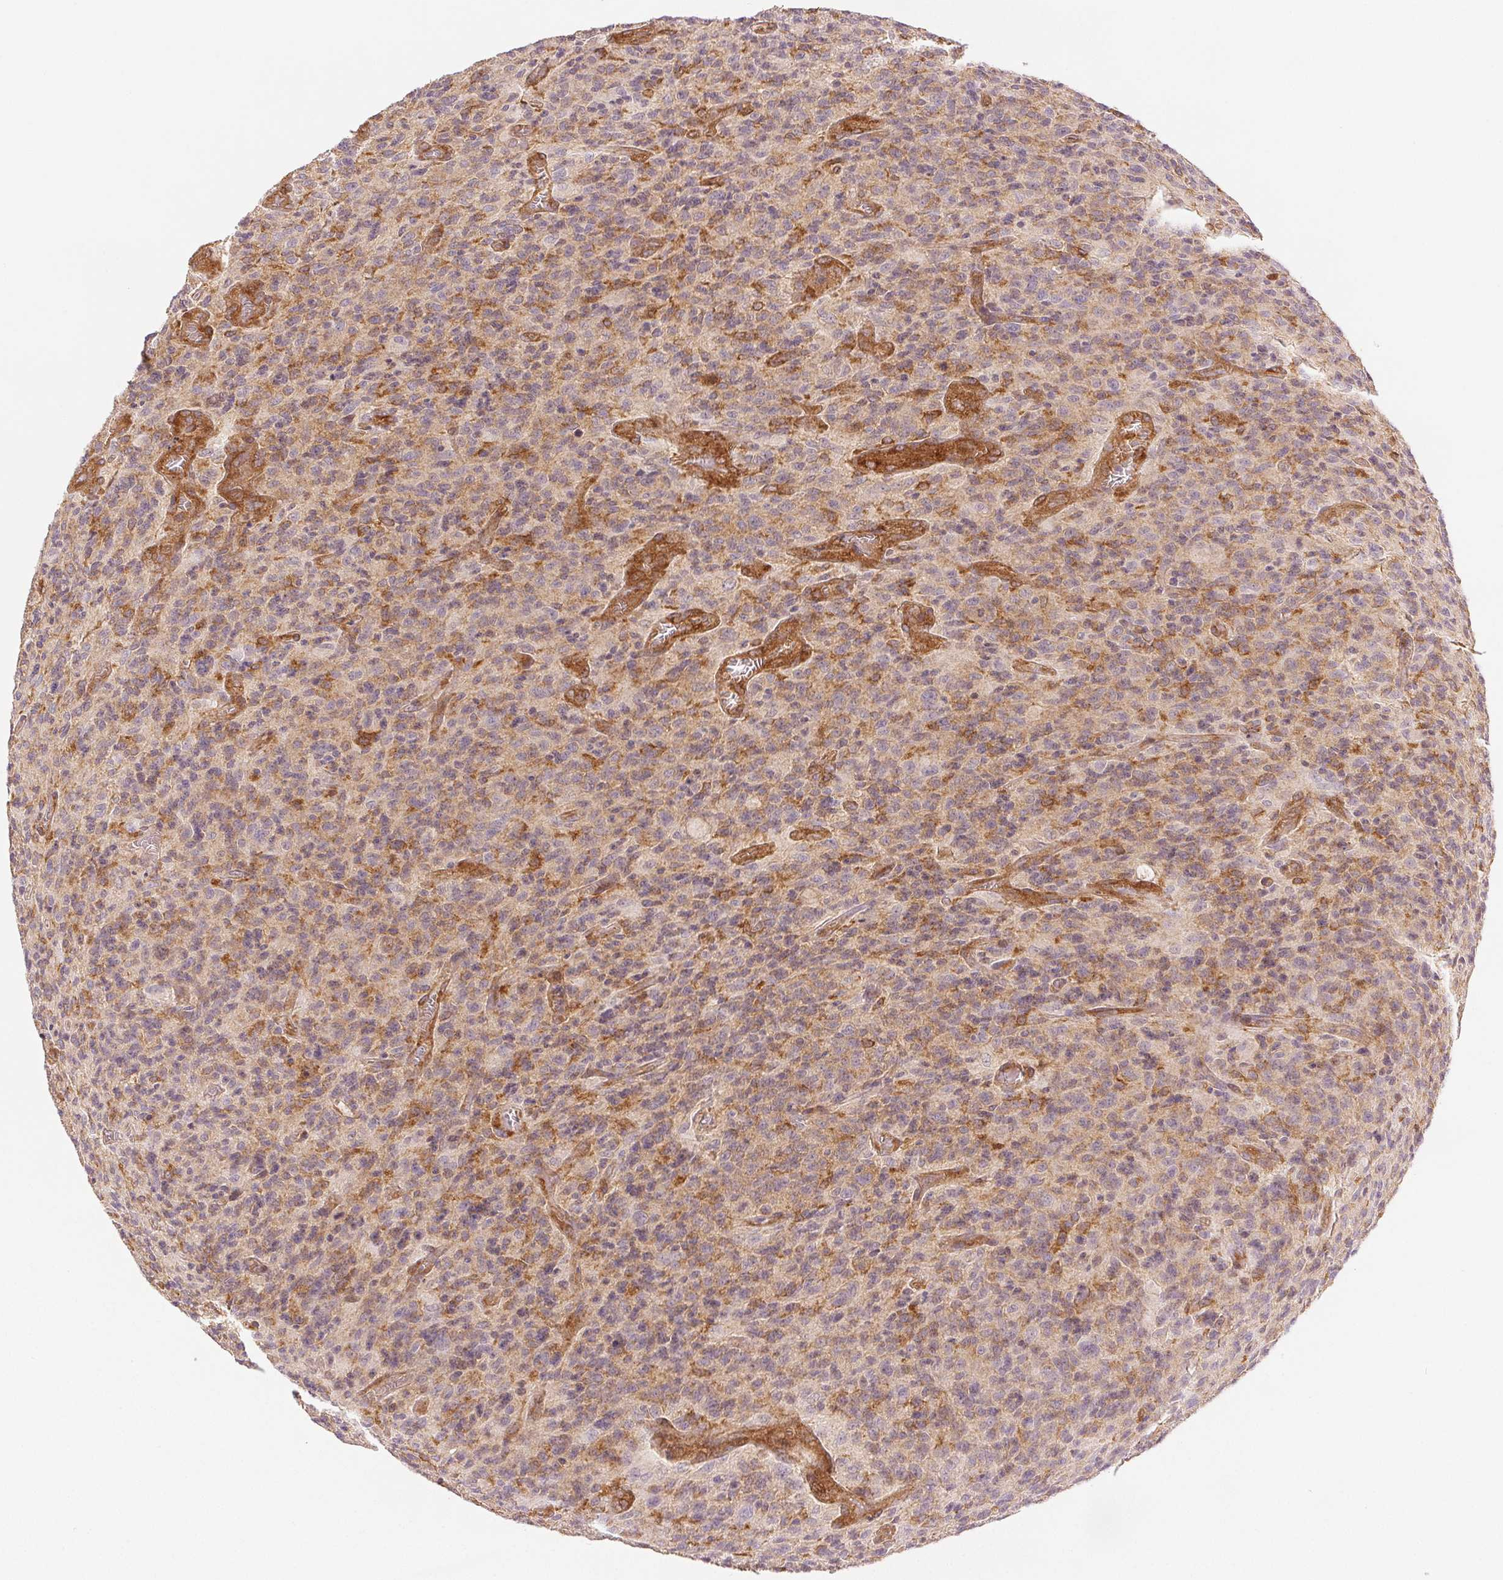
{"staining": {"intensity": "weak", "quantity": ">75%", "location": "cytoplasmic/membranous"}, "tissue": "glioma", "cell_type": "Tumor cells", "image_type": "cancer", "snomed": [{"axis": "morphology", "description": "Glioma, malignant, High grade"}, {"axis": "topography", "description": "Brain"}], "caption": "Tumor cells demonstrate low levels of weak cytoplasmic/membranous expression in approximately >75% of cells in glioma.", "gene": "DIAPH2", "patient": {"sex": "male", "age": 76}}